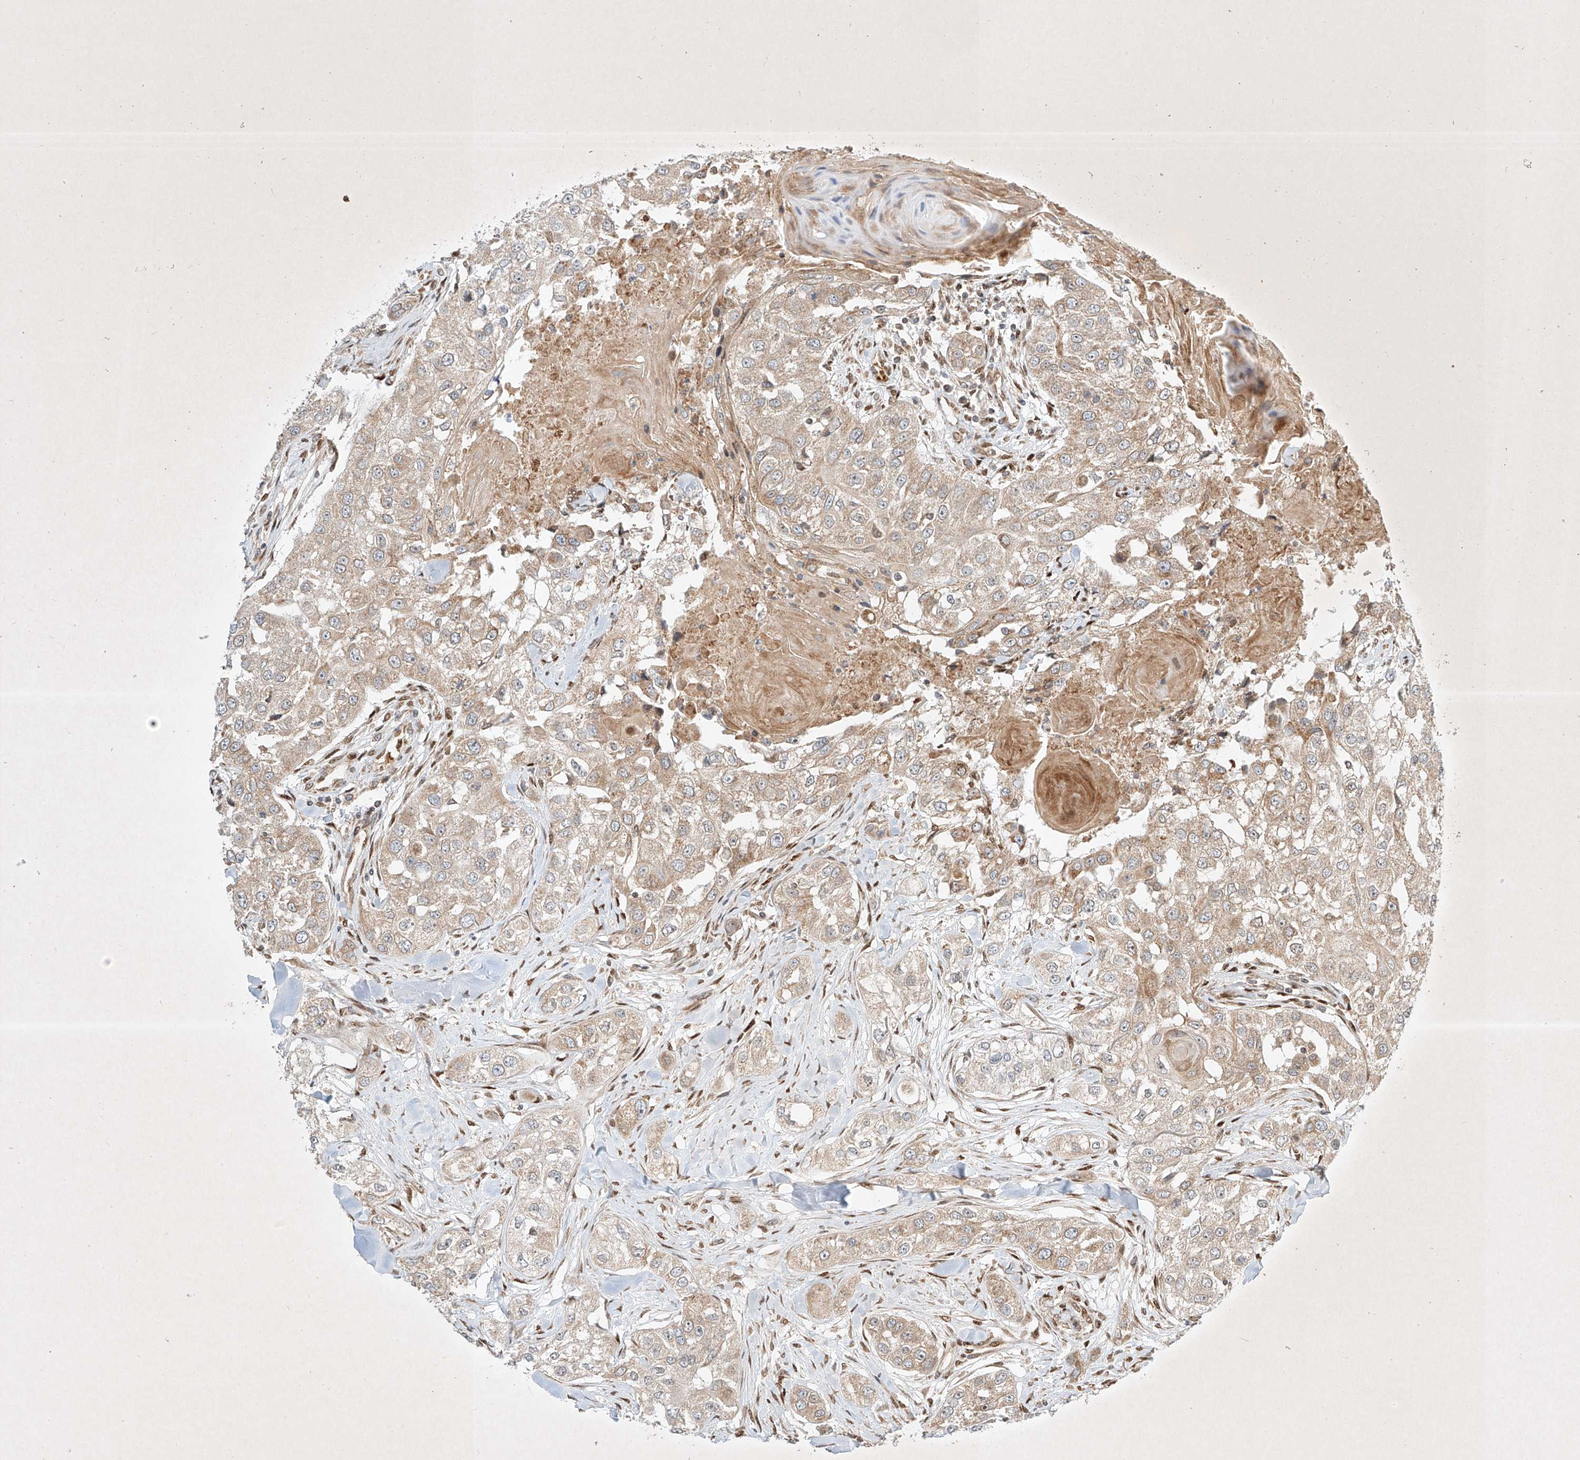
{"staining": {"intensity": "moderate", "quantity": "25%-75%", "location": "cytoplasmic/membranous"}, "tissue": "head and neck cancer", "cell_type": "Tumor cells", "image_type": "cancer", "snomed": [{"axis": "morphology", "description": "Normal tissue, NOS"}, {"axis": "morphology", "description": "Squamous cell carcinoma, NOS"}, {"axis": "topography", "description": "Skeletal muscle"}, {"axis": "topography", "description": "Head-Neck"}], "caption": "Protein positivity by immunohistochemistry (IHC) exhibits moderate cytoplasmic/membranous expression in about 25%-75% of tumor cells in head and neck squamous cell carcinoma.", "gene": "EPG5", "patient": {"sex": "male", "age": 51}}